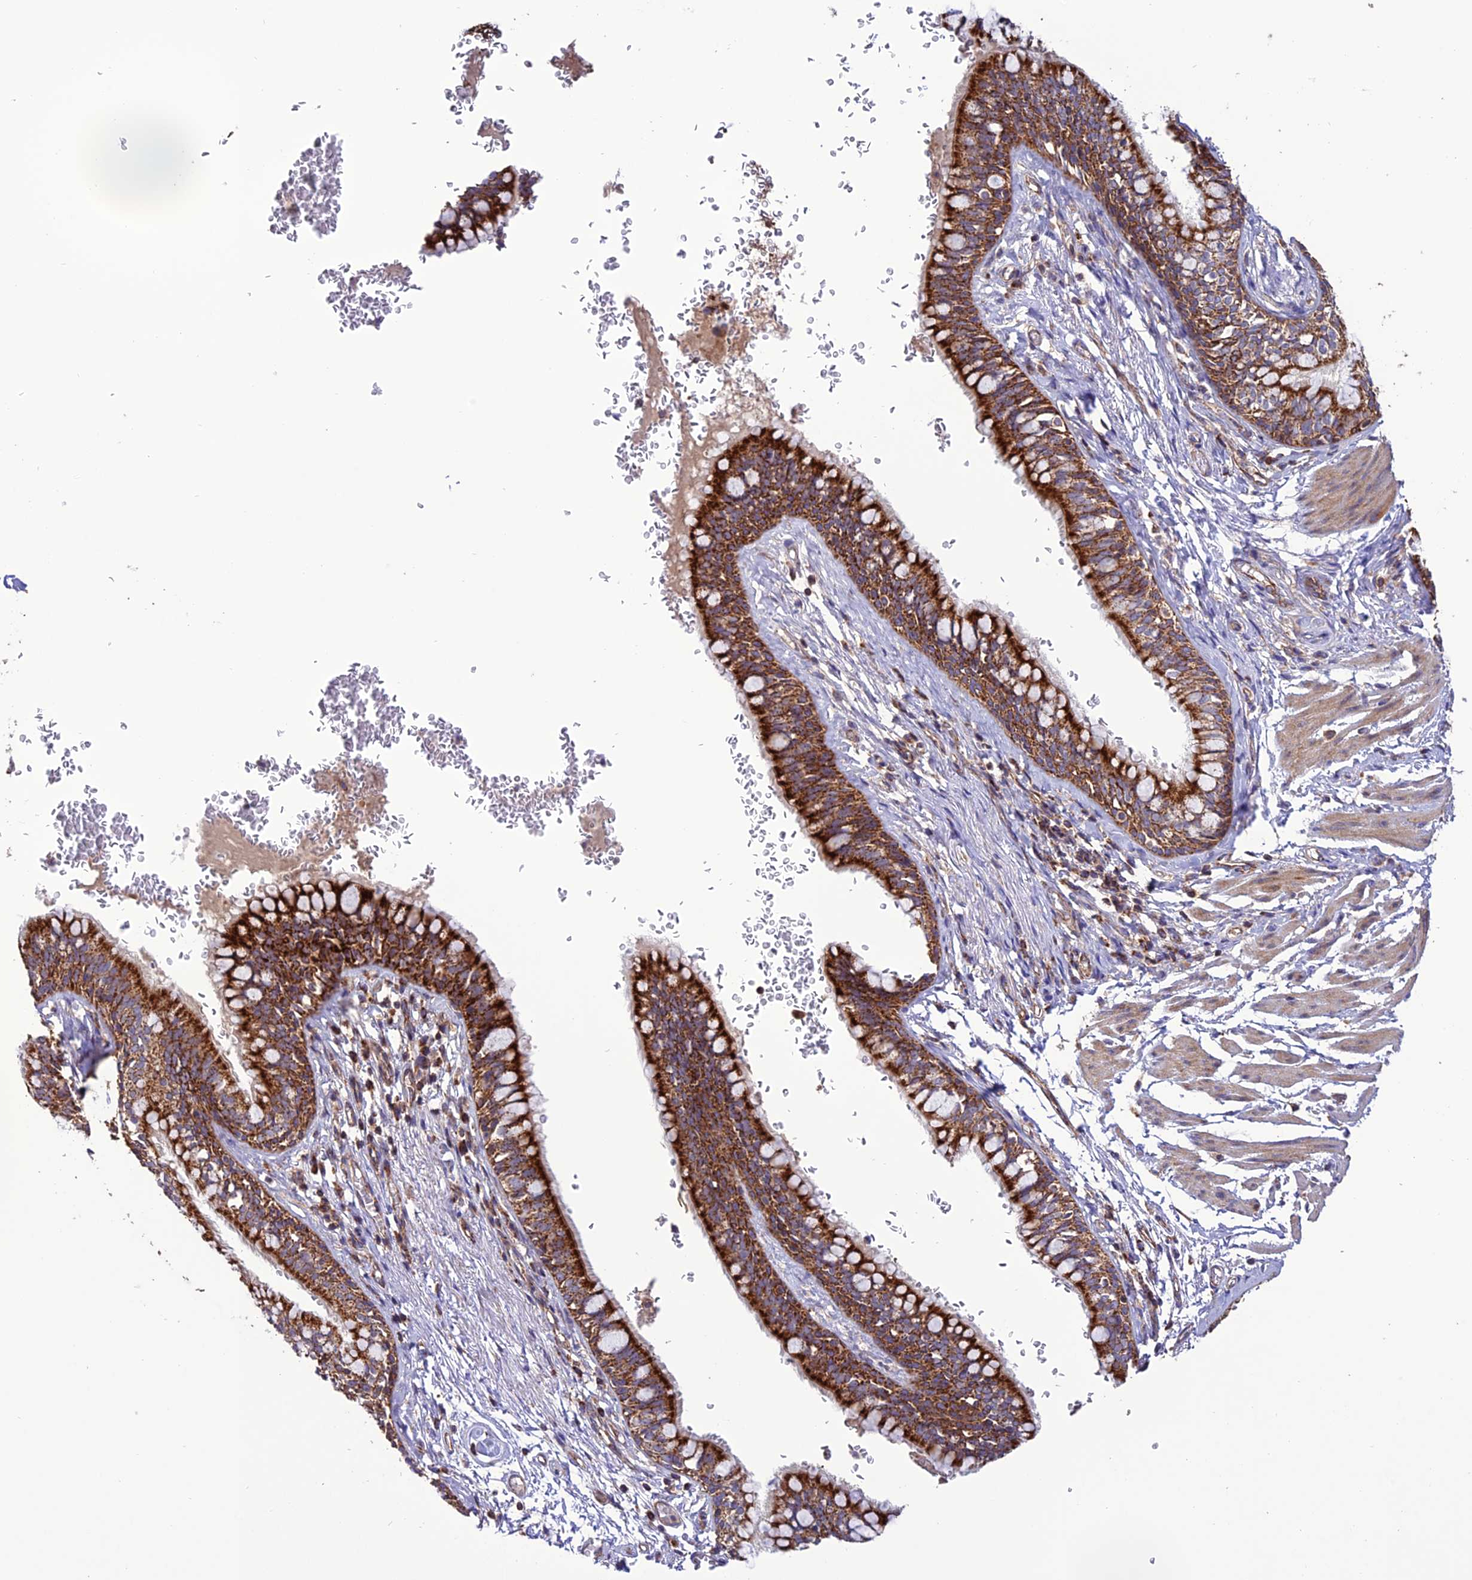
{"staining": {"intensity": "strong", "quantity": ">75%", "location": "cytoplasmic/membranous"}, "tissue": "bronchus", "cell_type": "Respiratory epithelial cells", "image_type": "normal", "snomed": [{"axis": "morphology", "description": "Normal tissue, NOS"}, {"axis": "topography", "description": "Cartilage tissue"}, {"axis": "topography", "description": "Bronchus"}], "caption": "The image exhibits immunohistochemical staining of unremarkable bronchus. There is strong cytoplasmic/membranous positivity is present in about >75% of respiratory epithelial cells.", "gene": "MRPS9", "patient": {"sex": "female", "age": 36}}